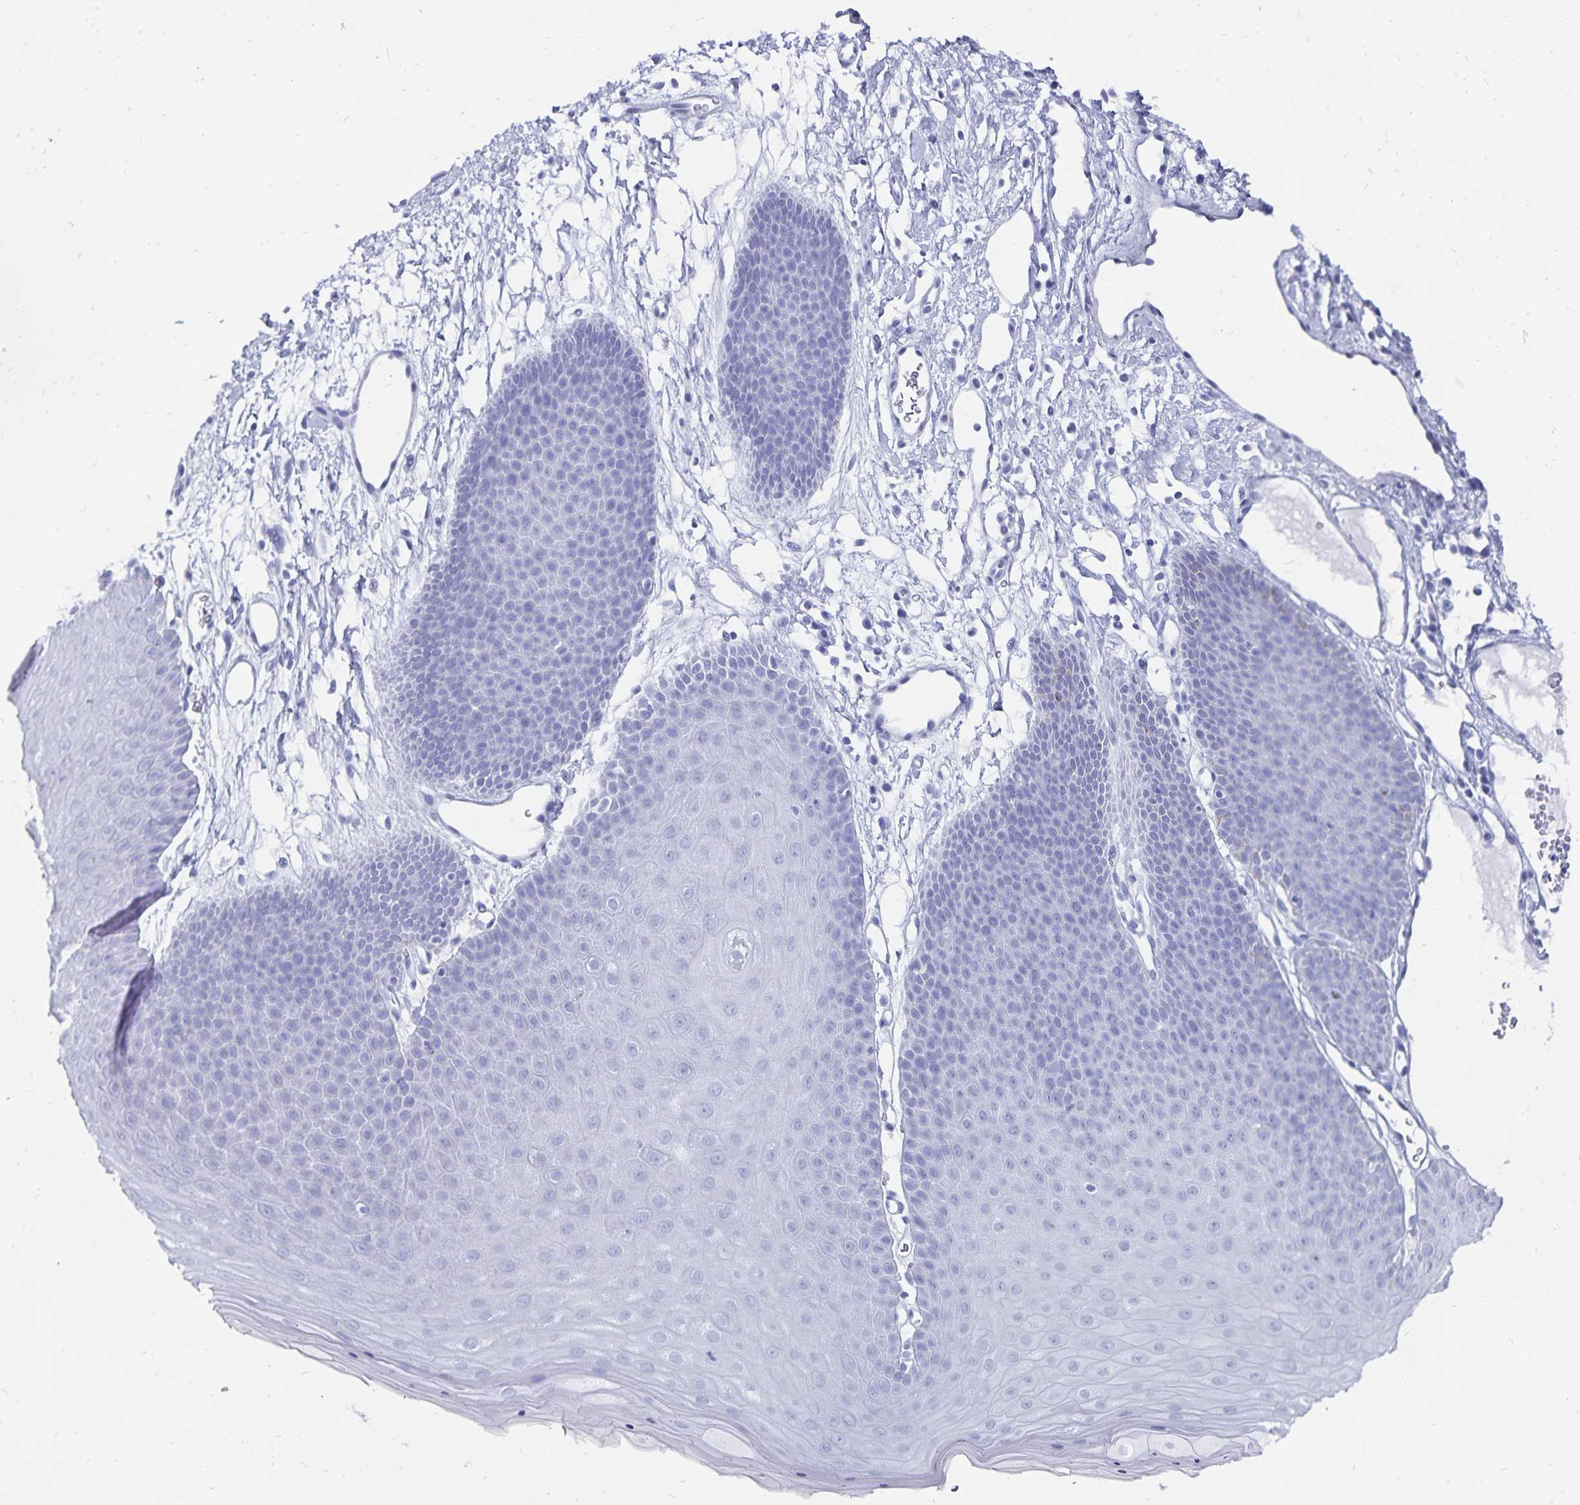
{"staining": {"intensity": "negative", "quantity": "none", "location": "none"}, "tissue": "skin", "cell_type": "Epidermal cells", "image_type": "normal", "snomed": [{"axis": "morphology", "description": "Normal tissue, NOS"}, {"axis": "topography", "description": "Anal"}], "caption": "Immunohistochemistry (IHC) histopathology image of benign skin stained for a protein (brown), which shows no positivity in epidermal cells. (DAB immunohistochemistry, high magnification).", "gene": "ADH1A", "patient": {"sex": "male", "age": 53}}